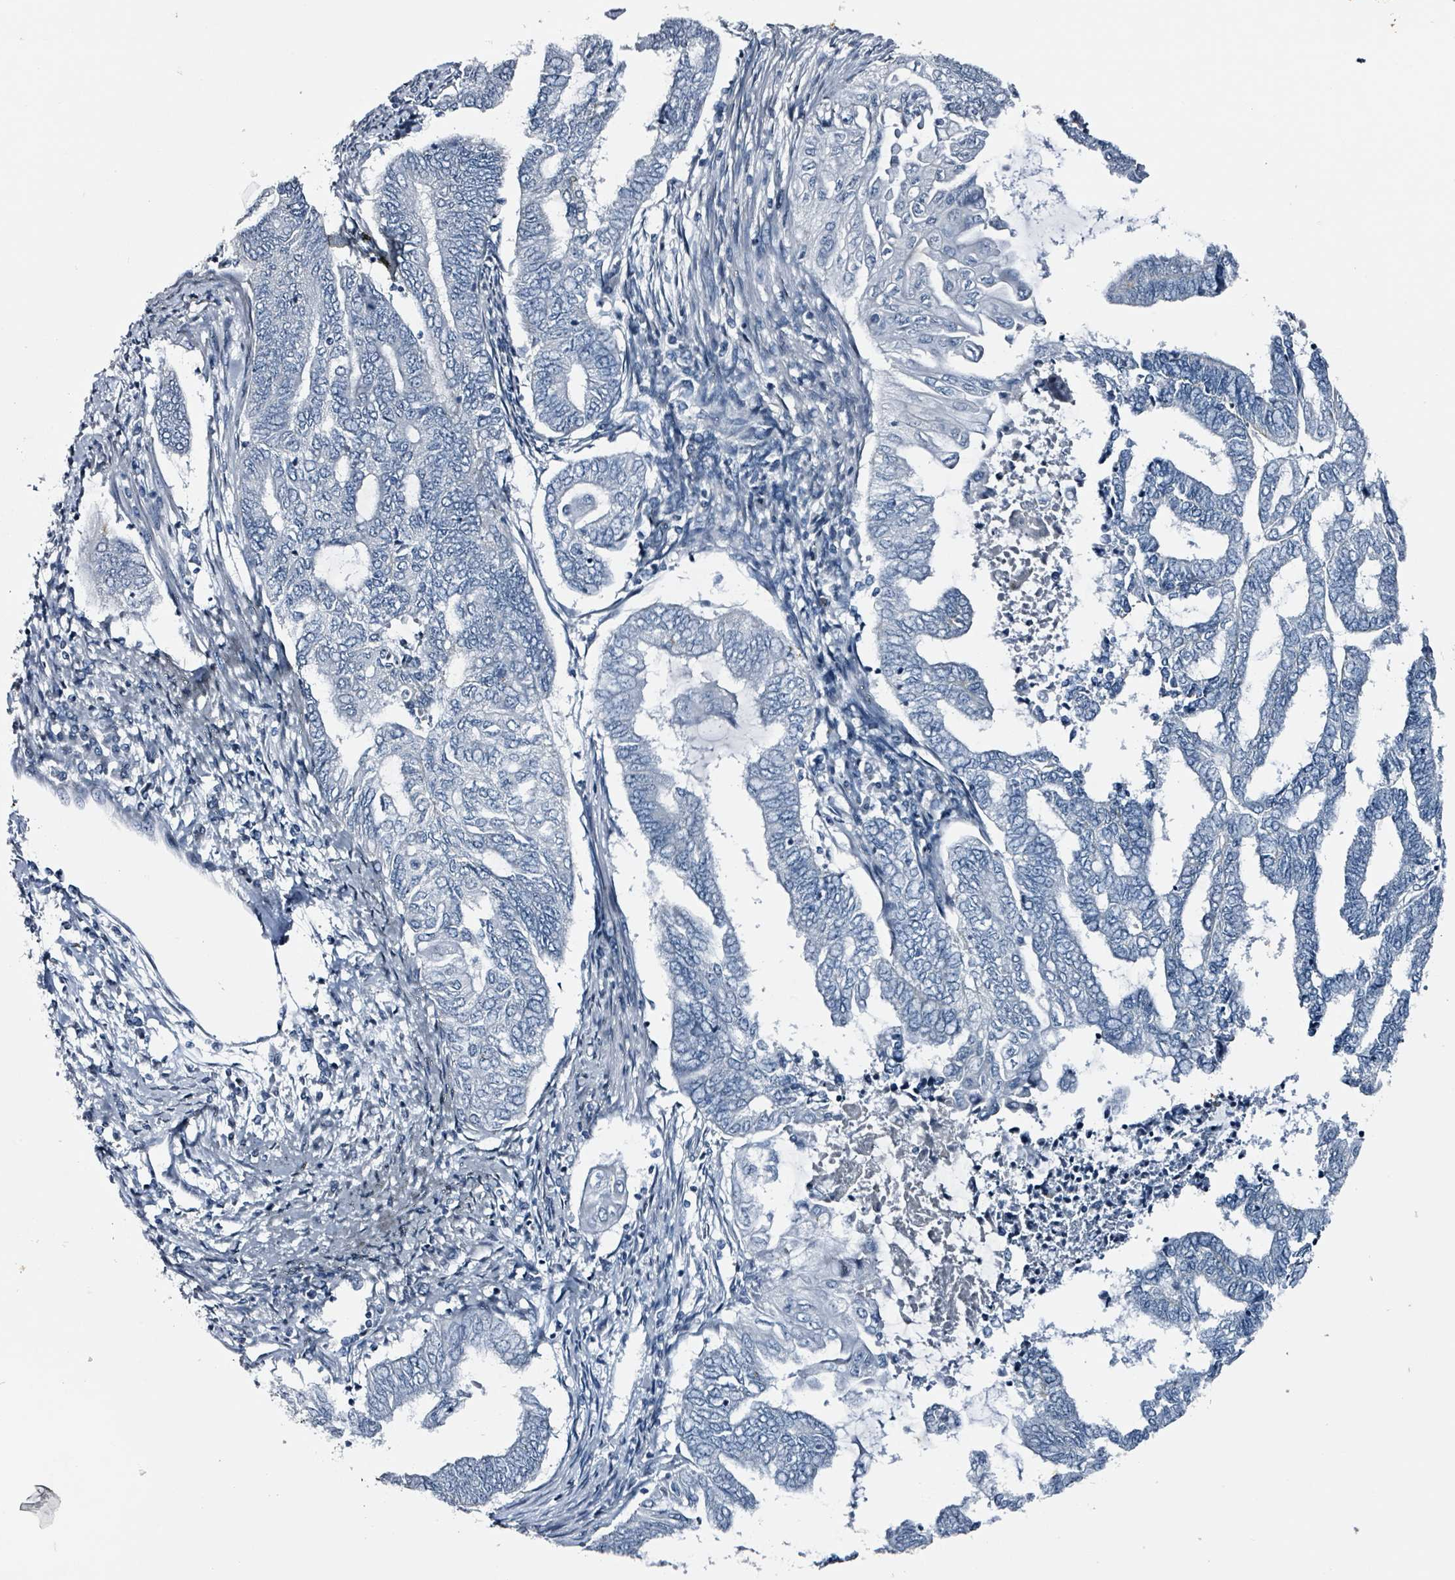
{"staining": {"intensity": "negative", "quantity": "none", "location": "none"}, "tissue": "endometrial cancer", "cell_type": "Tumor cells", "image_type": "cancer", "snomed": [{"axis": "morphology", "description": "Adenocarcinoma, NOS"}, {"axis": "topography", "description": "Uterus"}, {"axis": "topography", "description": "Endometrium"}], "caption": "Immunohistochemistry (IHC) image of human endometrial adenocarcinoma stained for a protein (brown), which reveals no positivity in tumor cells.", "gene": "CA9", "patient": {"sex": "female", "age": 70}}